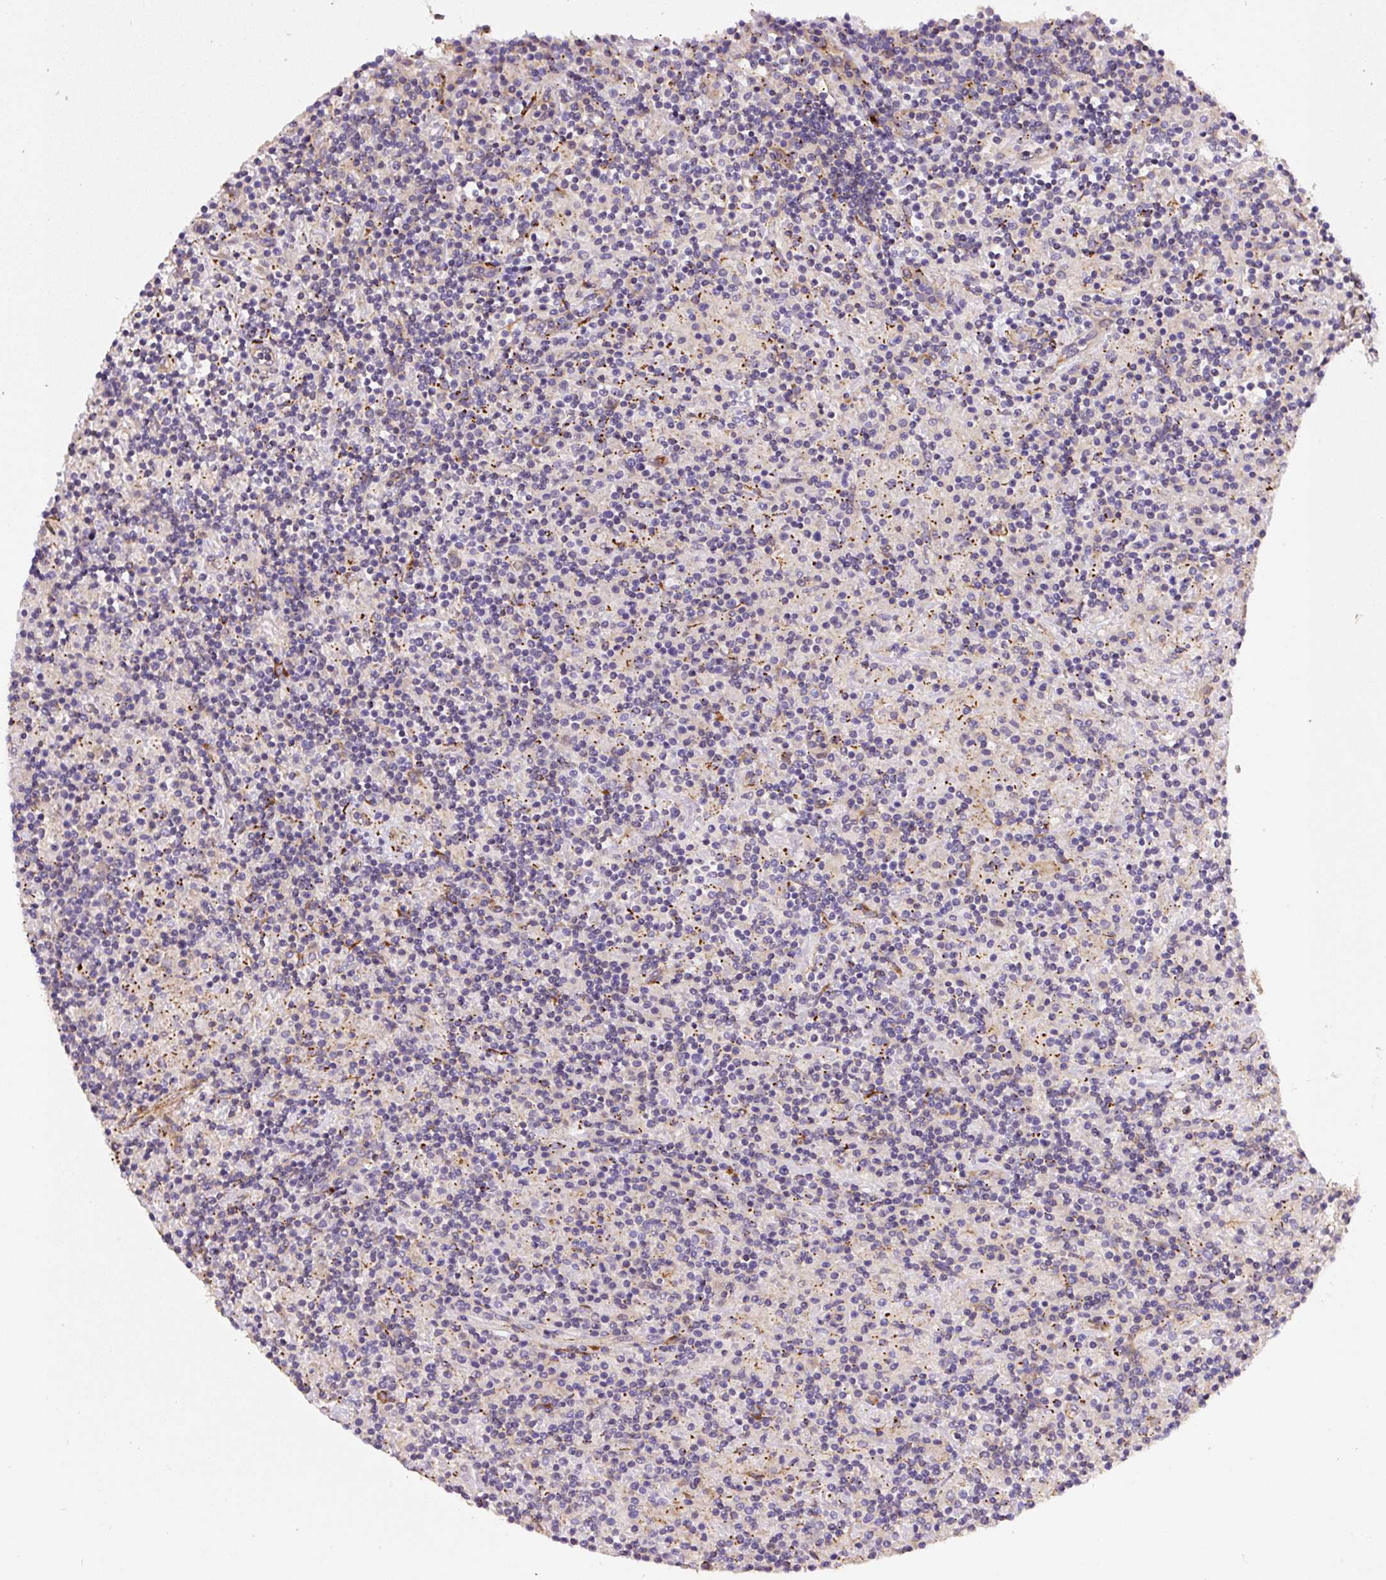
{"staining": {"intensity": "negative", "quantity": "none", "location": "none"}, "tissue": "lymphoma", "cell_type": "Tumor cells", "image_type": "cancer", "snomed": [{"axis": "morphology", "description": "Hodgkin's disease, NOS"}, {"axis": "topography", "description": "Lymph node"}], "caption": "An IHC photomicrograph of Hodgkin's disease is shown. There is no staining in tumor cells of Hodgkin's disease.", "gene": "RNF170", "patient": {"sex": "male", "age": 70}}